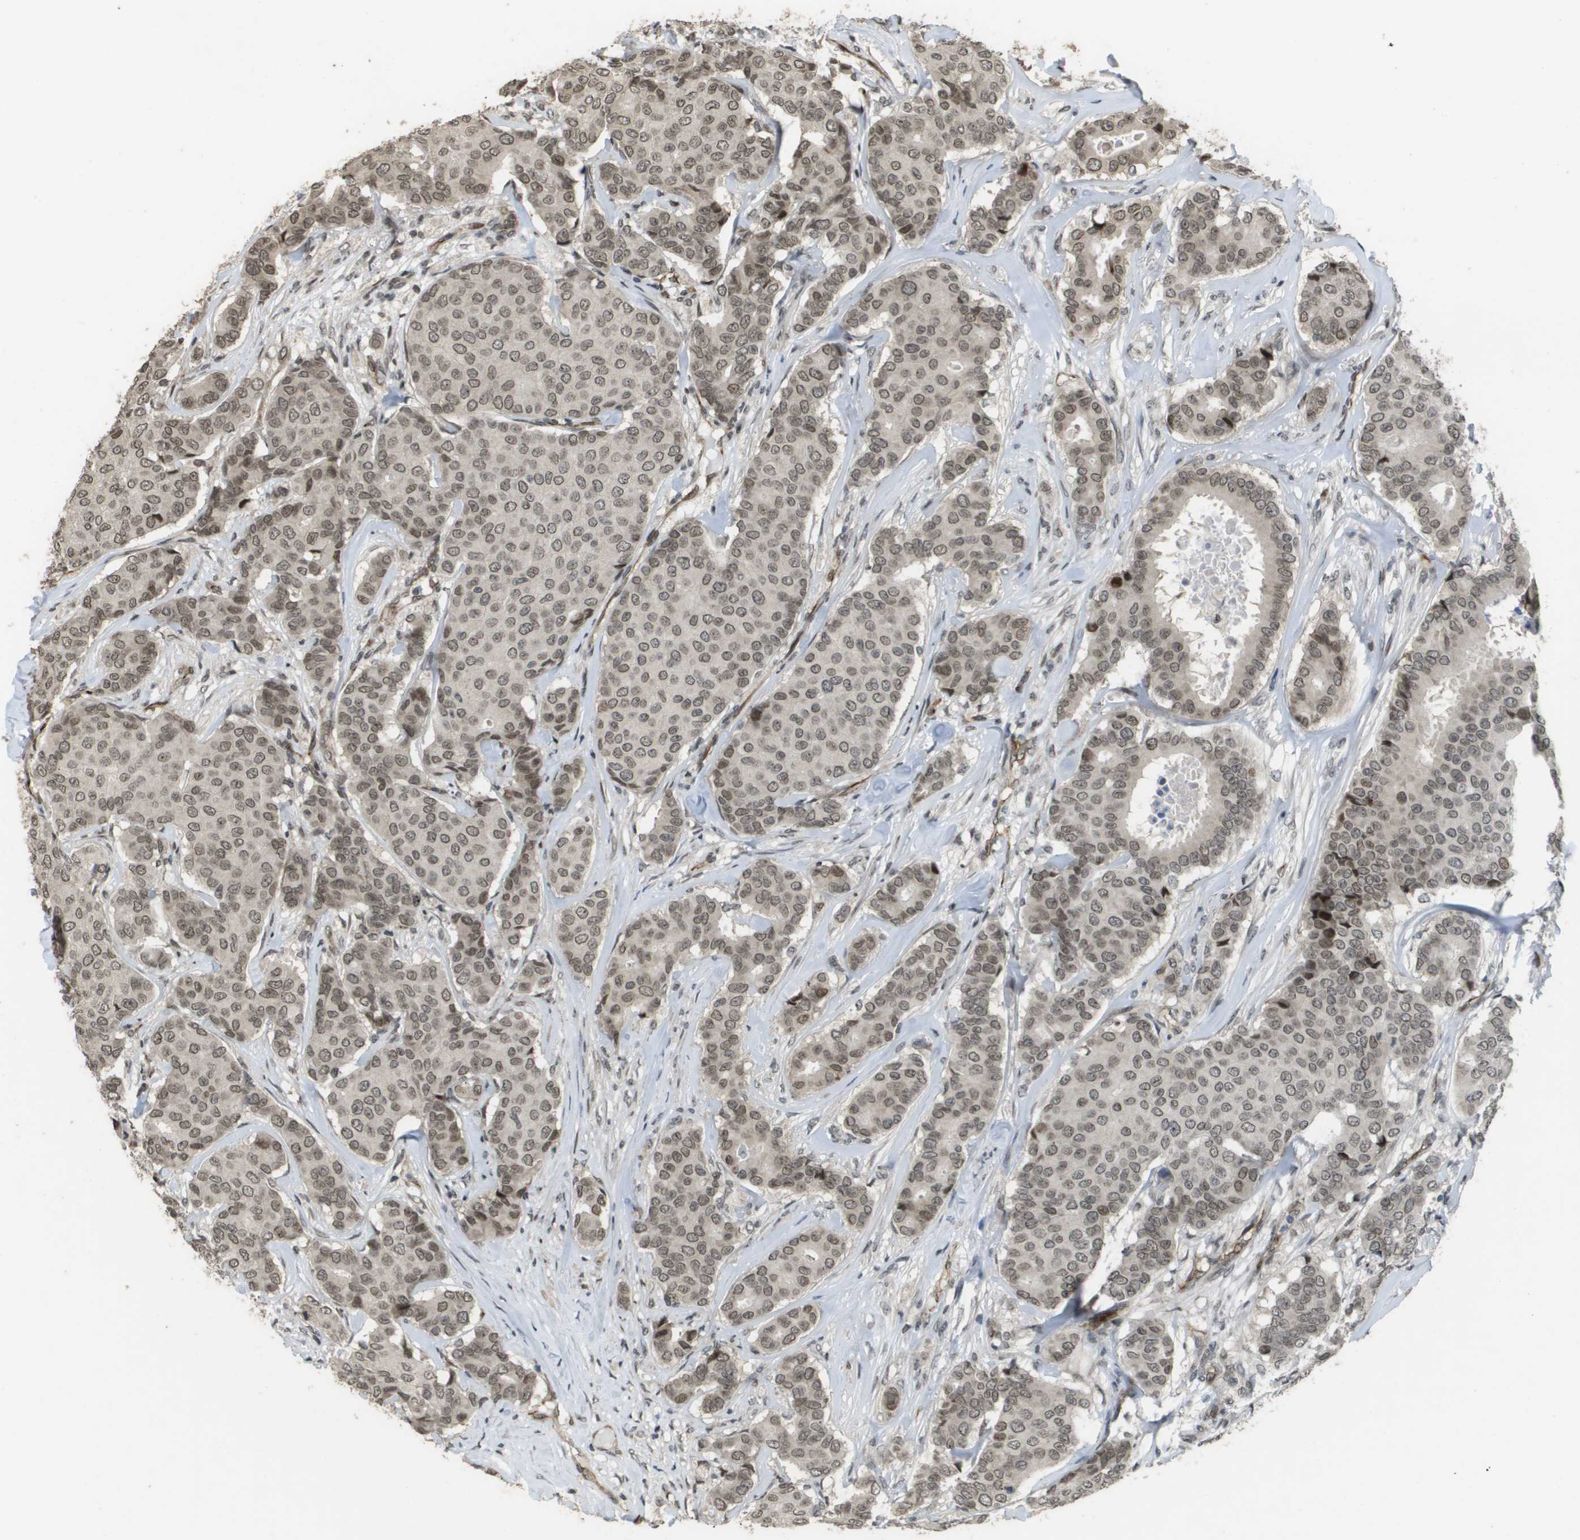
{"staining": {"intensity": "weak", "quantity": ">75%", "location": "nuclear"}, "tissue": "breast cancer", "cell_type": "Tumor cells", "image_type": "cancer", "snomed": [{"axis": "morphology", "description": "Duct carcinoma"}, {"axis": "topography", "description": "Breast"}], "caption": "This is an image of IHC staining of breast invasive ductal carcinoma, which shows weak expression in the nuclear of tumor cells.", "gene": "KAT5", "patient": {"sex": "female", "age": 75}}